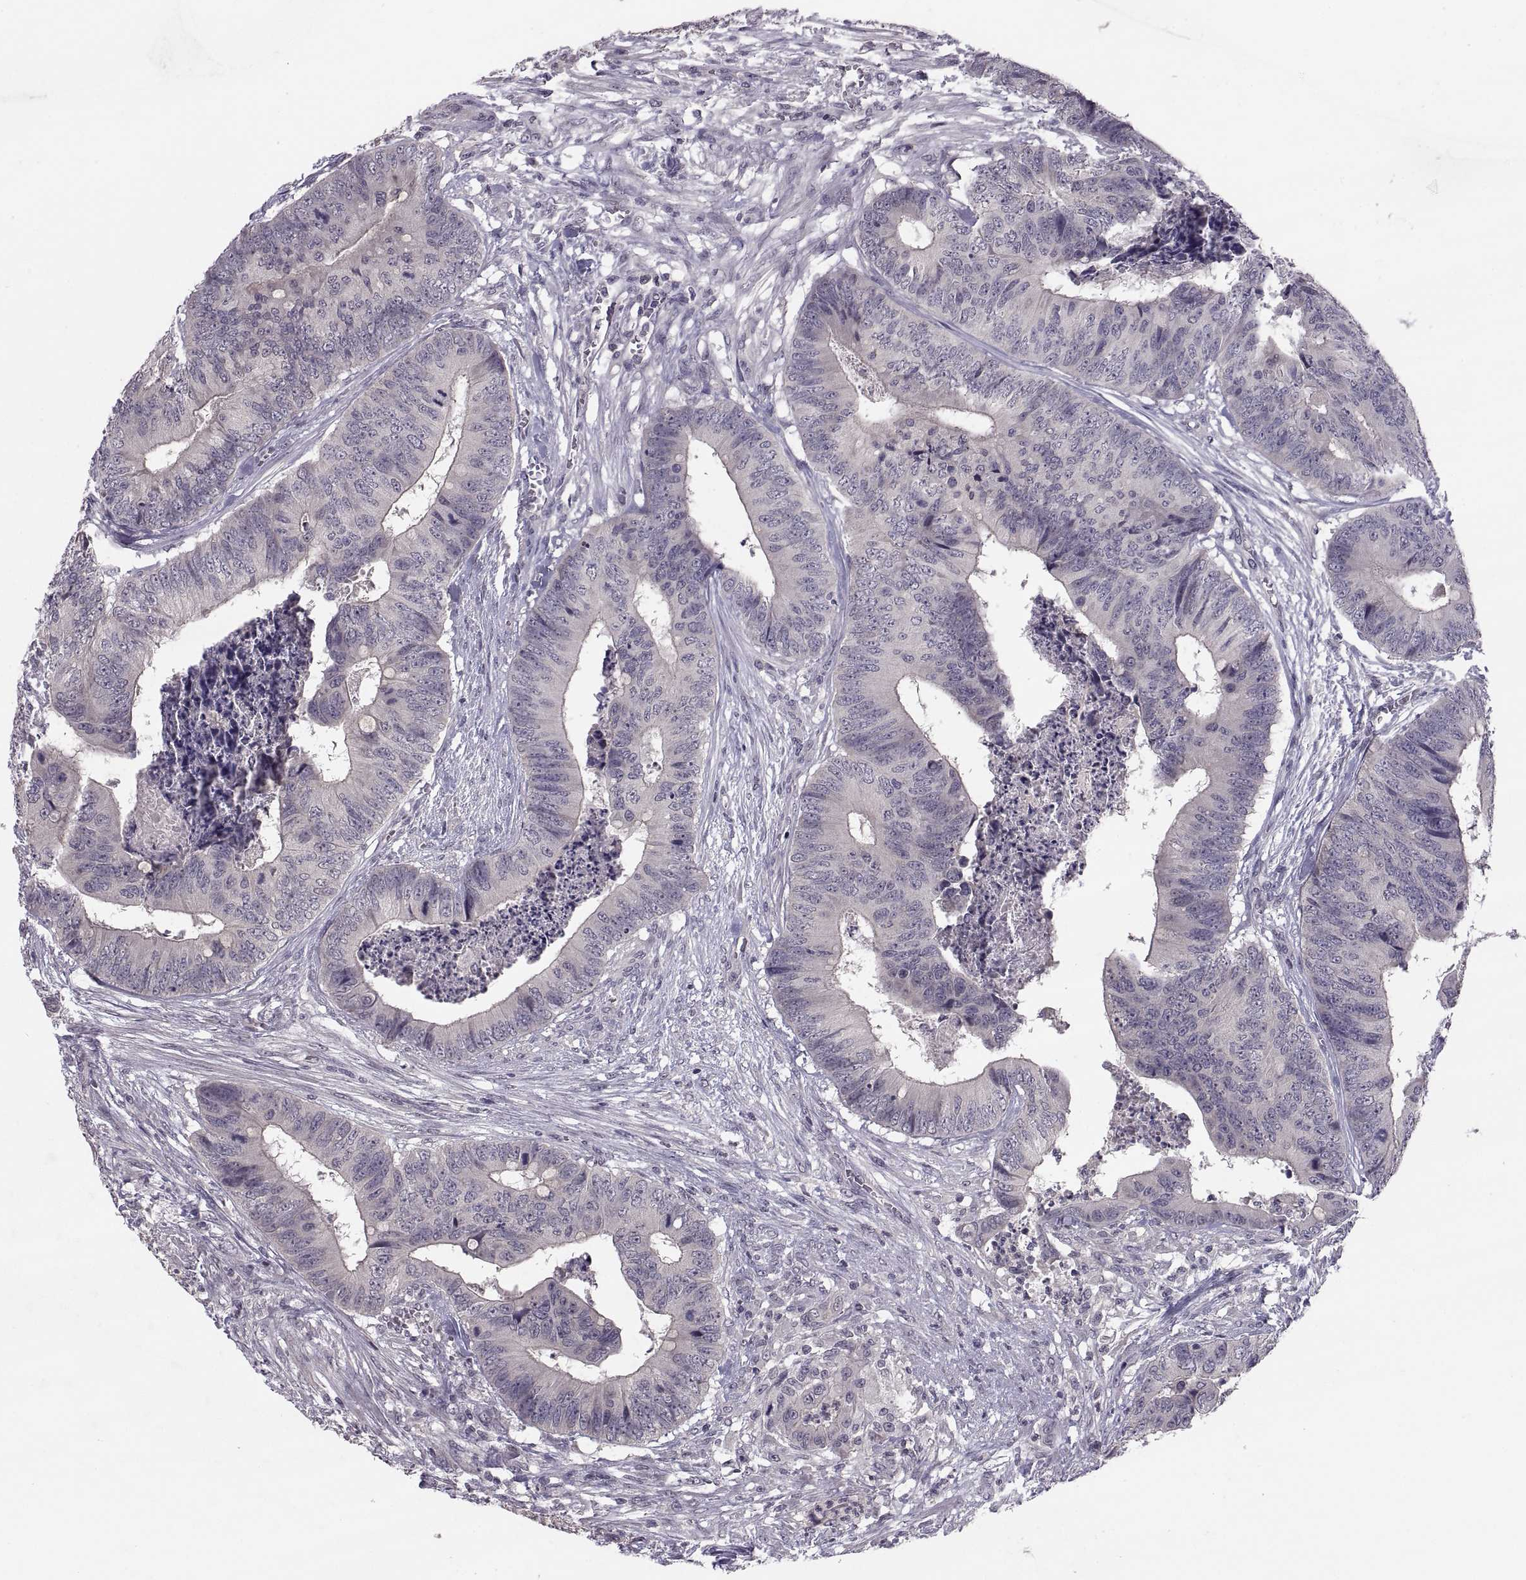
{"staining": {"intensity": "negative", "quantity": "none", "location": "none"}, "tissue": "colorectal cancer", "cell_type": "Tumor cells", "image_type": "cancer", "snomed": [{"axis": "morphology", "description": "Adenocarcinoma, NOS"}, {"axis": "topography", "description": "Colon"}], "caption": "The micrograph displays no significant positivity in tumor cells of colorectal adenocarcinoma. The staining is performed using DAB brown chromogen with nuclei counter-stained in using hematoxylin.", "gene": "PAX2", "patient": {"sex": "male", "age": 84}}